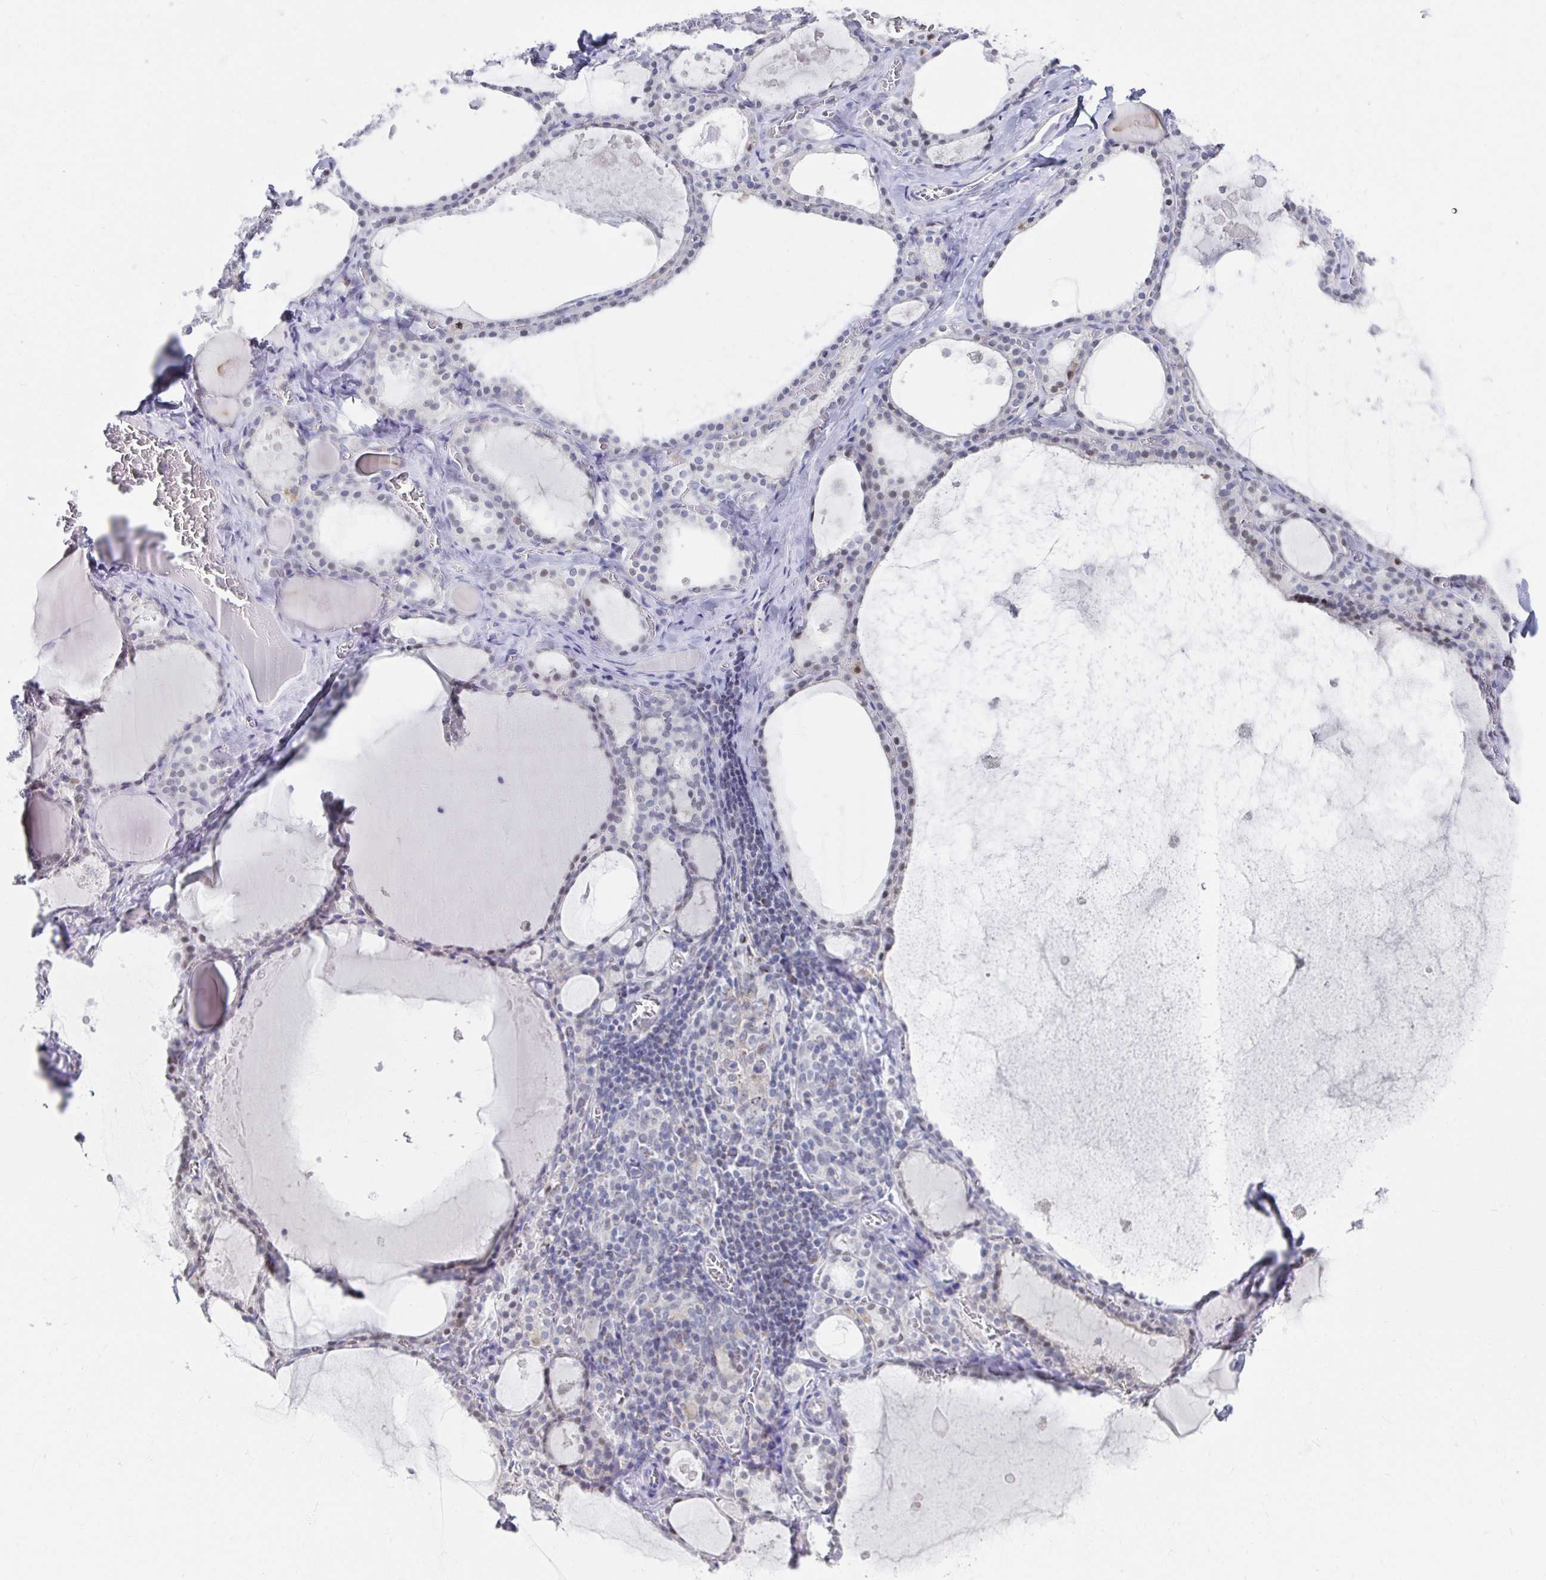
{"staining": {"intensity": "negative", "quantity": "none", "location": "none"}, "tissue": "thyroid gland", "cell_type": "Glandular cells", "image_type": "normal", "snomed": [{"axis": "morphology", "description": "Normal tissue, NOS"}, {"axis": "topography", "description": "Thyroid gland"}], "caption": "Immunohistochemical staining of unremarkable thyroid gland displays no significant expression in glandular cells. The staining was performed using DAB (3,3'-diaminobenzidine) to visualize the protein expression in brown, while the nuclei were stained in blue with hematoxylin (Magnification: 20x).", "gene": "NOCT", "patient": {"sex": "male", "age": 56}}